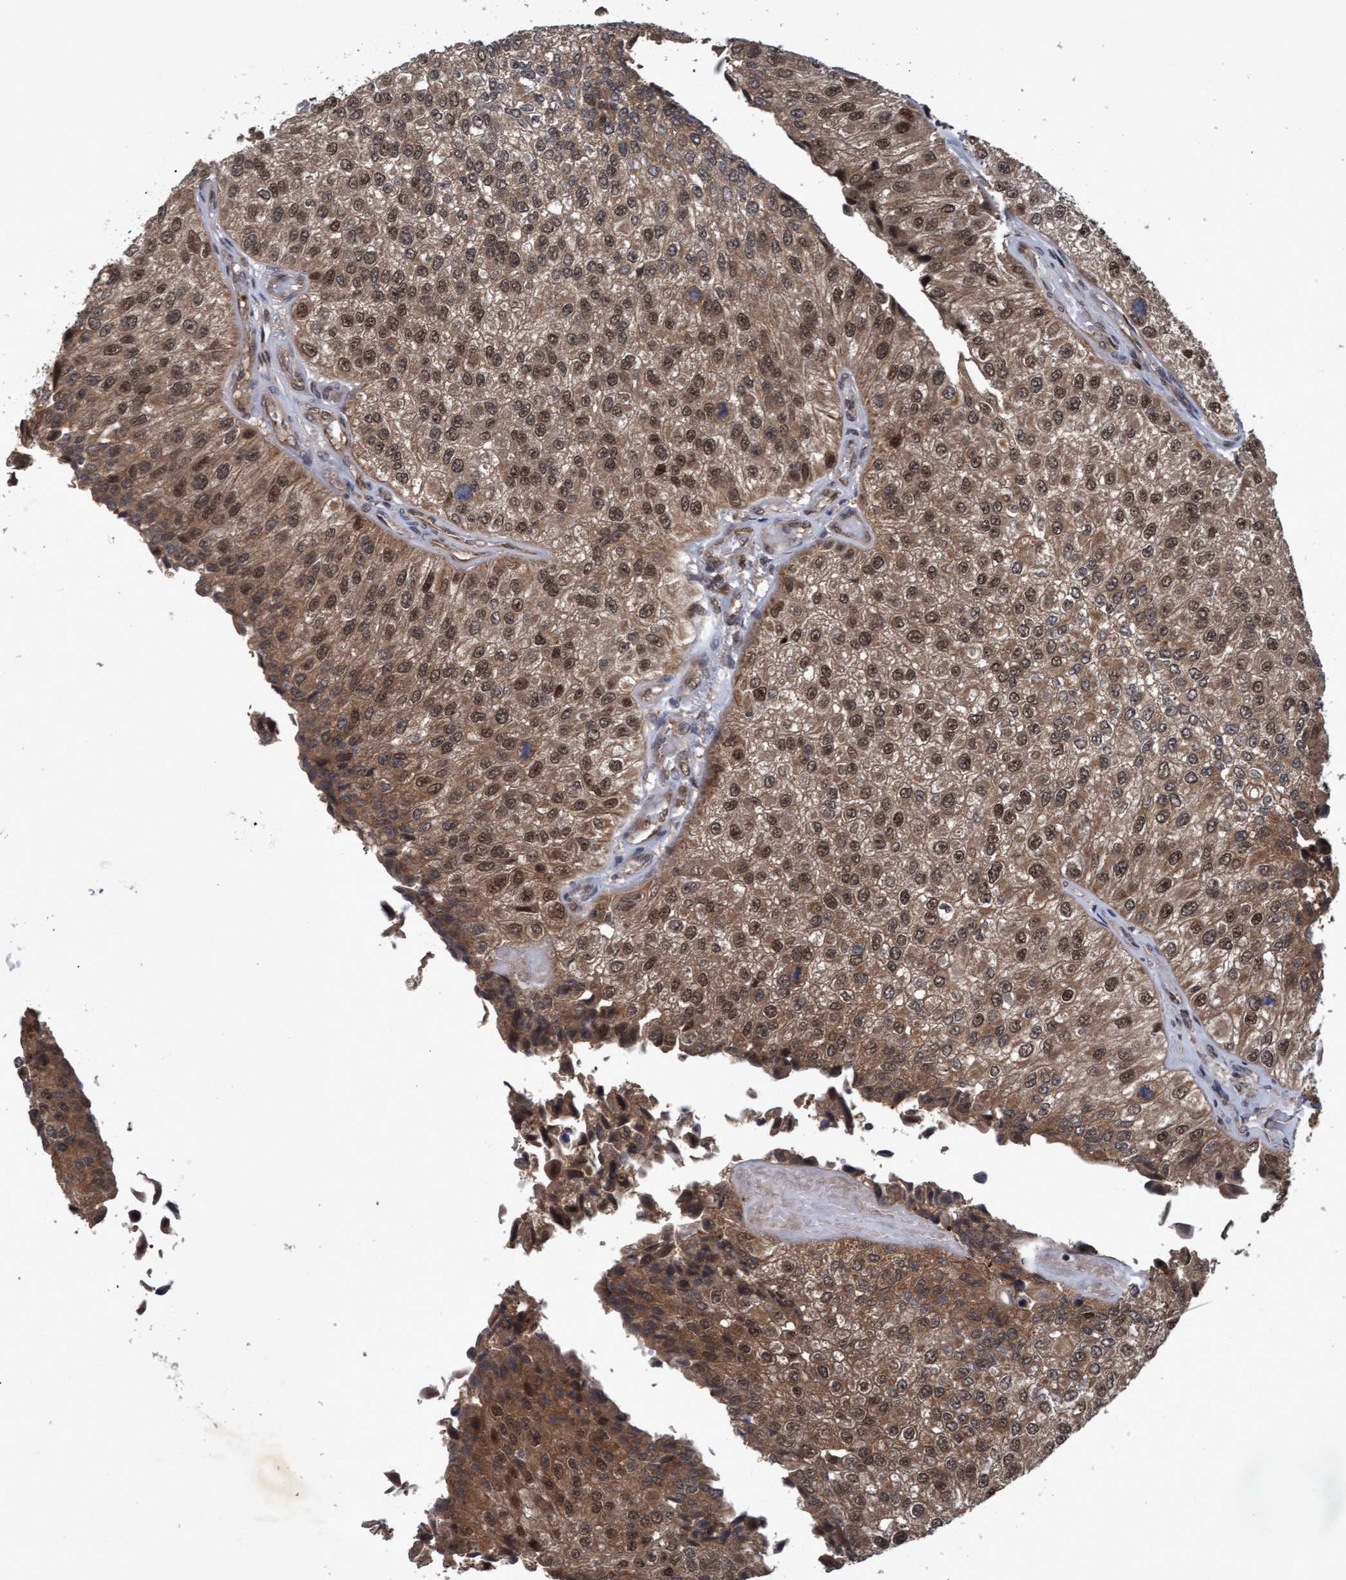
{"staining": {"intensity": "moderate", "quantity": ">75%", "location": "cytoplasmic/membranous,nuclear"}, "tissue": "urothelial cancer", "cell_type": "Tumor cells", "image_type": "cancer", "snomed": [{"axis": "morphology", "description": "Urothelial carcinoma, High grade"}, {"axis": "topography", "description": "Kidney"}, {"axis": "topography", "description": "Urinary bladder"}], "caption": "IHC (DAB) staining of human urothelial carcinoma (high-grade) reveals moderate cytoplasmic/membranous and nuclear protein positivity in about >75% of tumor cells. Nuclei are stained in blue.", "gene": "PSMB6", "patient": {"sex": "male", "age": 77}}